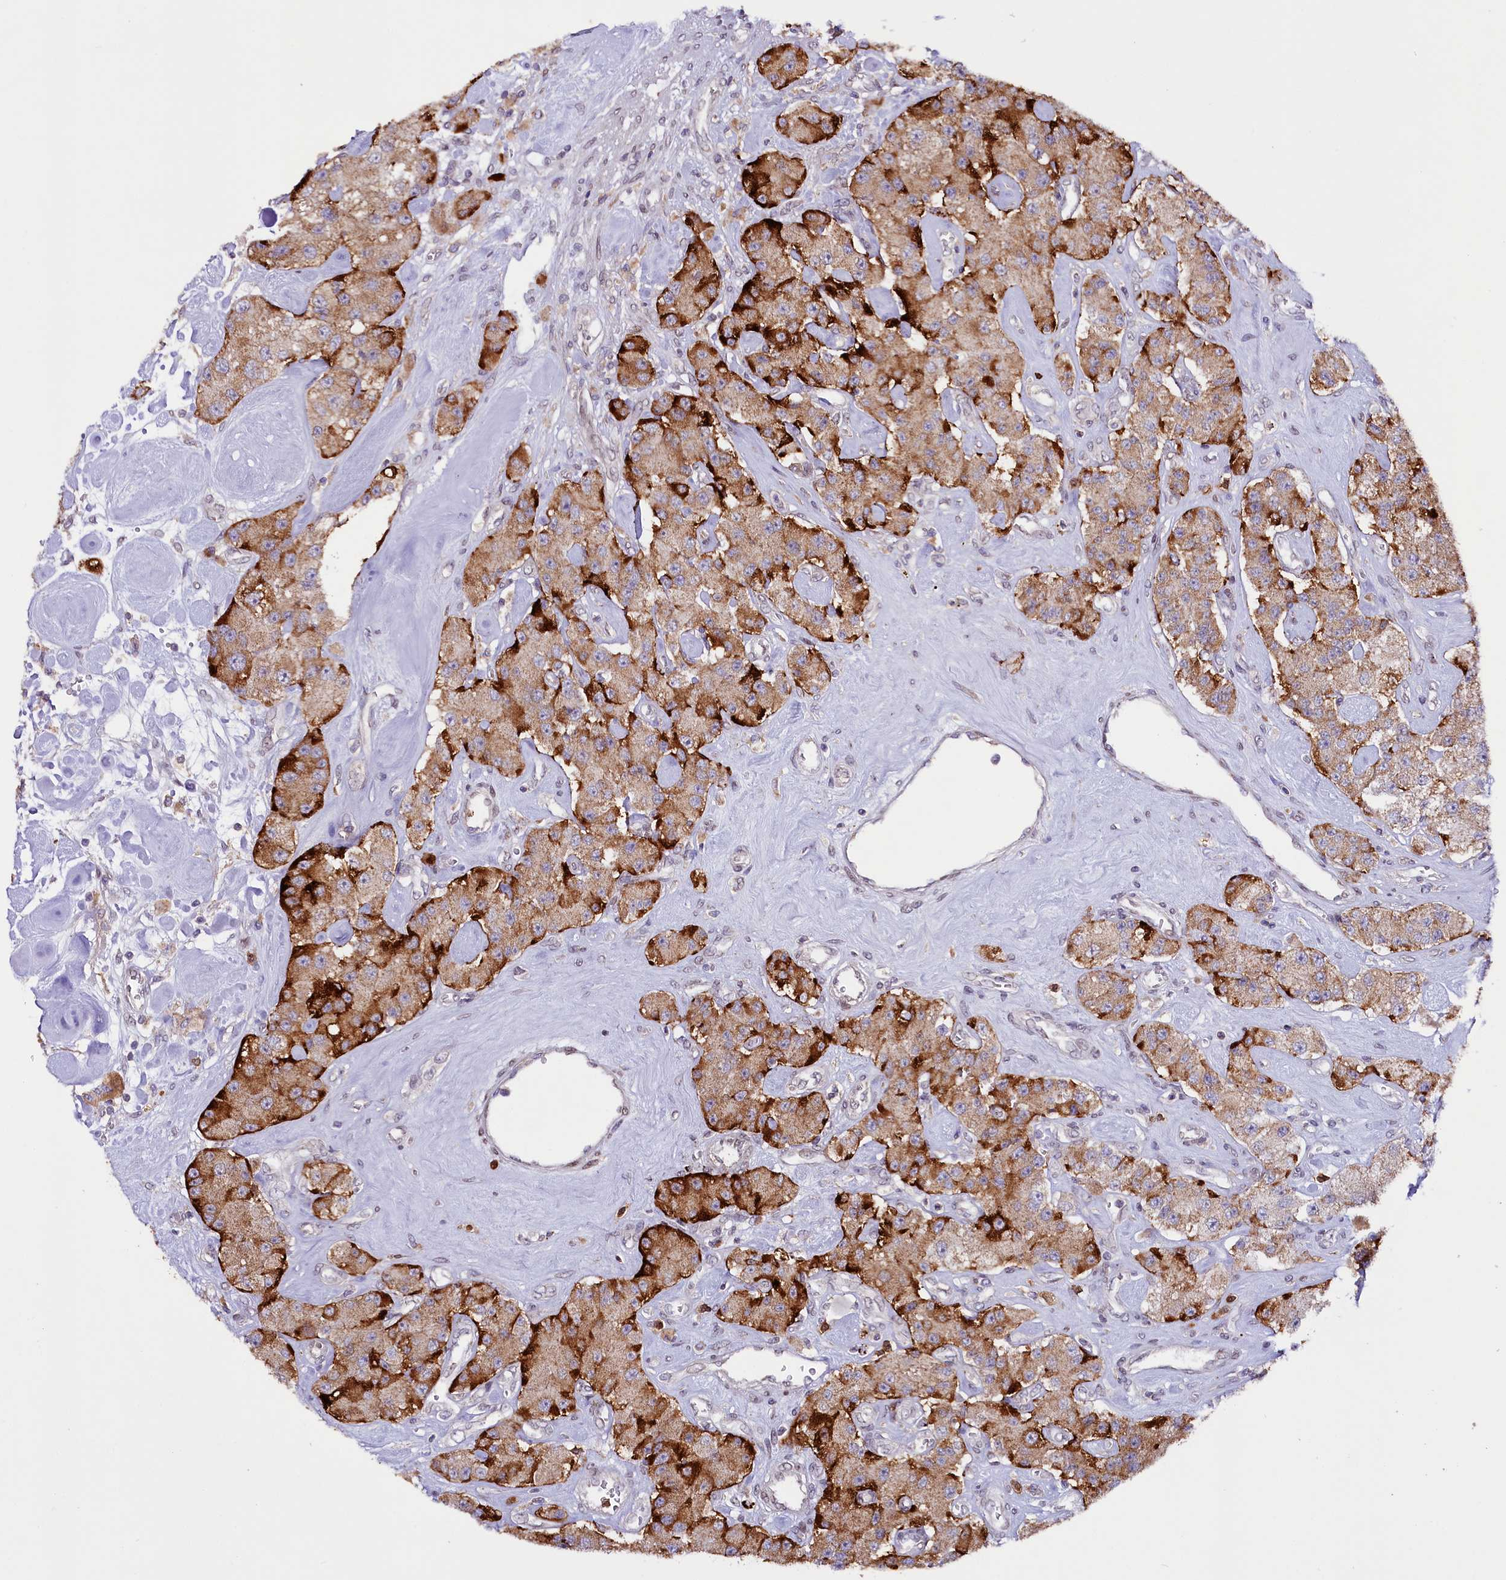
{"staining": {"intensity": "strong", "quantity": "<25%", "location": "cytoplasmic/membranous"}, "tissue": "carcinoid", "cell_type": "Tumor cells", "image_type": "cancer", "snomed": [{"axis": "morphology", "description": "Carcinoid, malignant, NOS"}, {"axis": "topography", "description": "Pancreas"}], "caption": "IHC image of neoplastic tissue: carcinoid (malignant) stained using IHC shows medium levels of strong protein expression localized specifically in the cytoplasmic/membranous of tumor cells, appearing as a cytoplasmic/membranous brown color.", "gene": "ZNF226", "patient": {"sex": "male", "age": 41}}